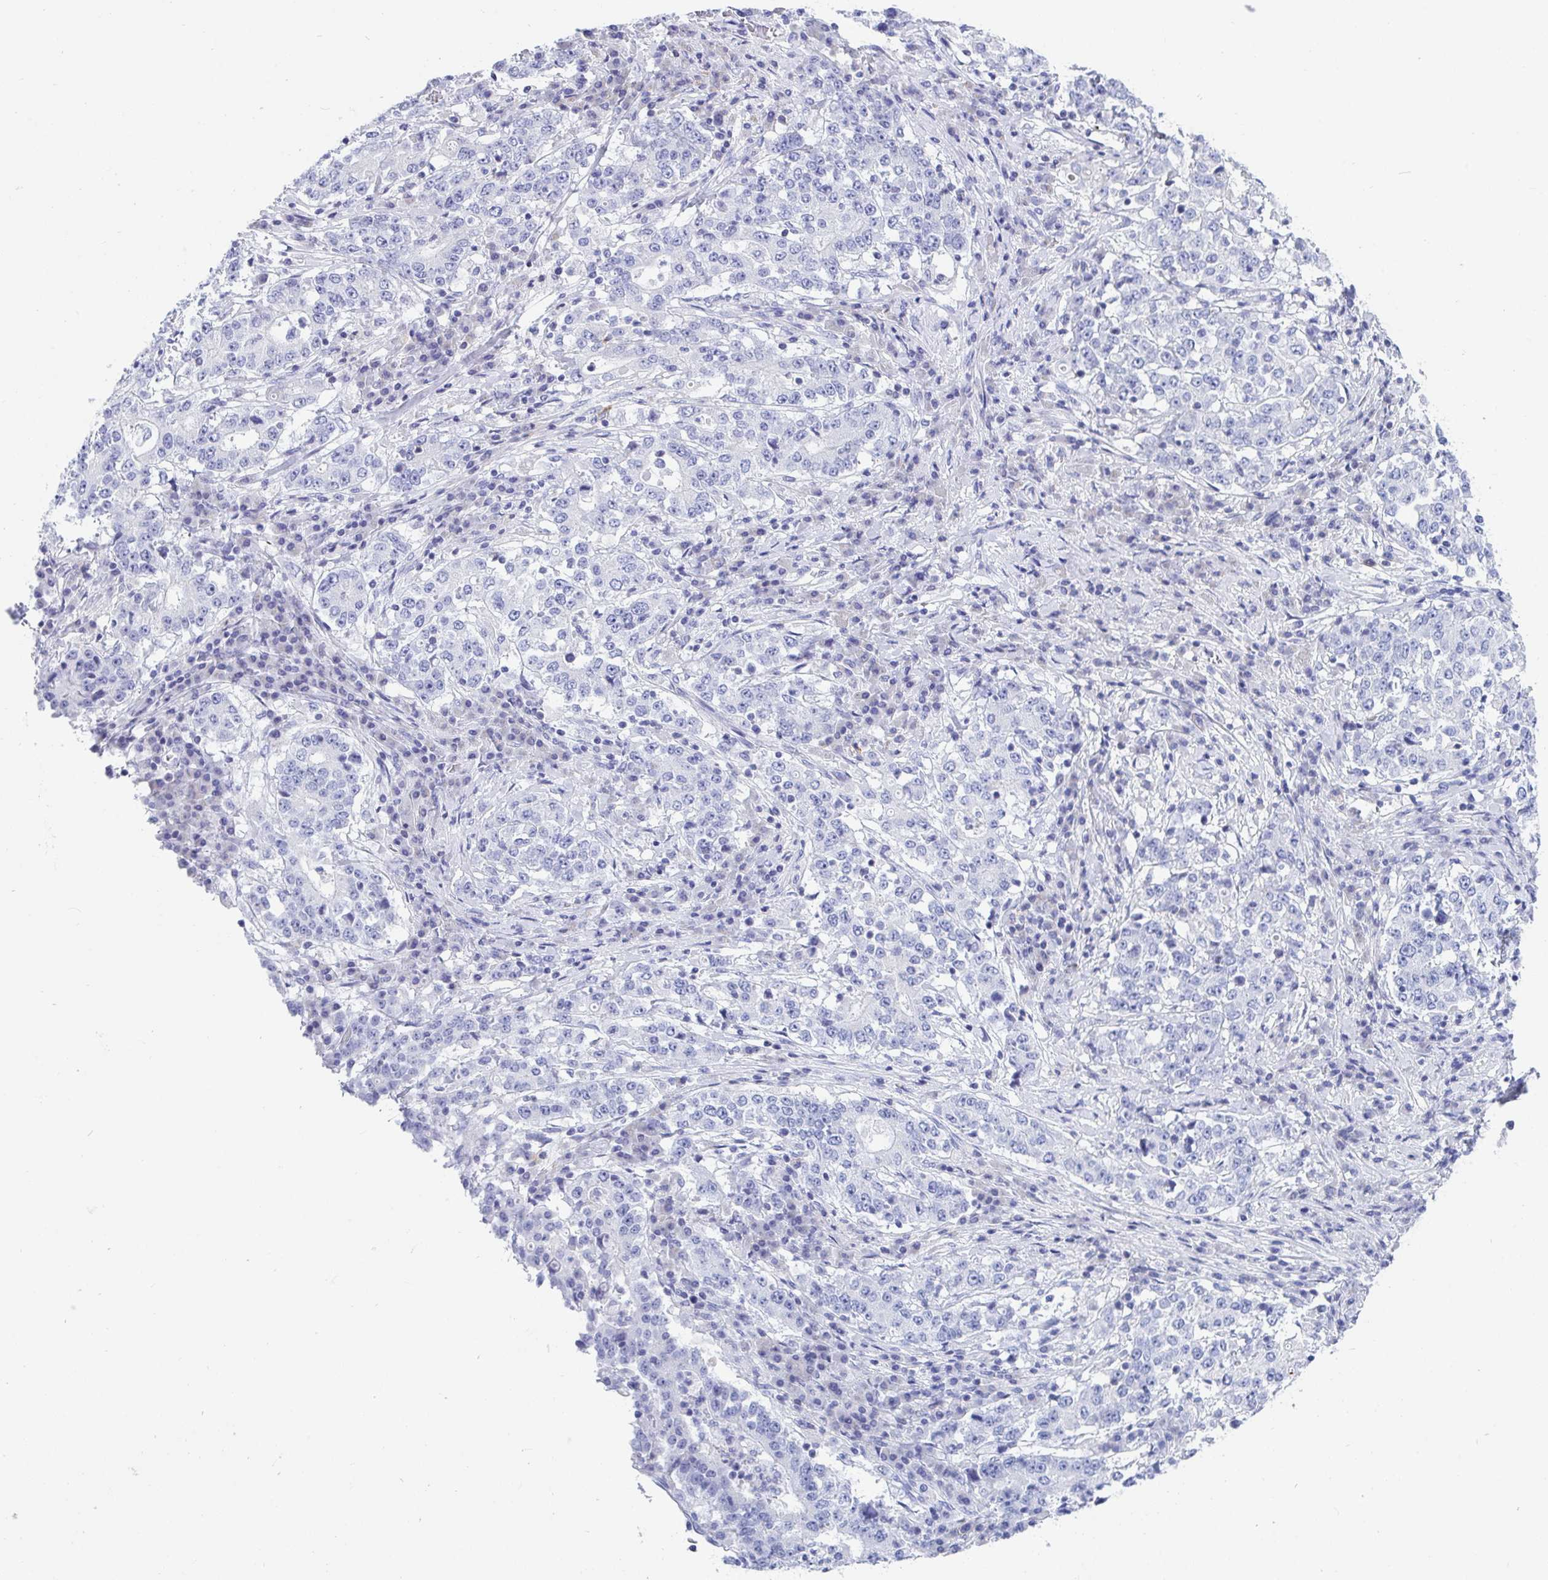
{"staining": {"intensity": "negative", "quantity": "none", "location": "none"}, "tissue": "stomach cancer", "cell_type": "Tumor cells", "image_type": "cancer", "snomed": [{"axis": "morphology", "description": "Adenocarcinoma, NOS"}, {"axis": "topography", "description": "Stomach"}], "caption": "Human adenocarcinoma (stomach) stained for a protein using IHC demonstrates no staining in tumor cells.", "gene": "FRMD3", "patient": {"sex": "male", "age": 59}}